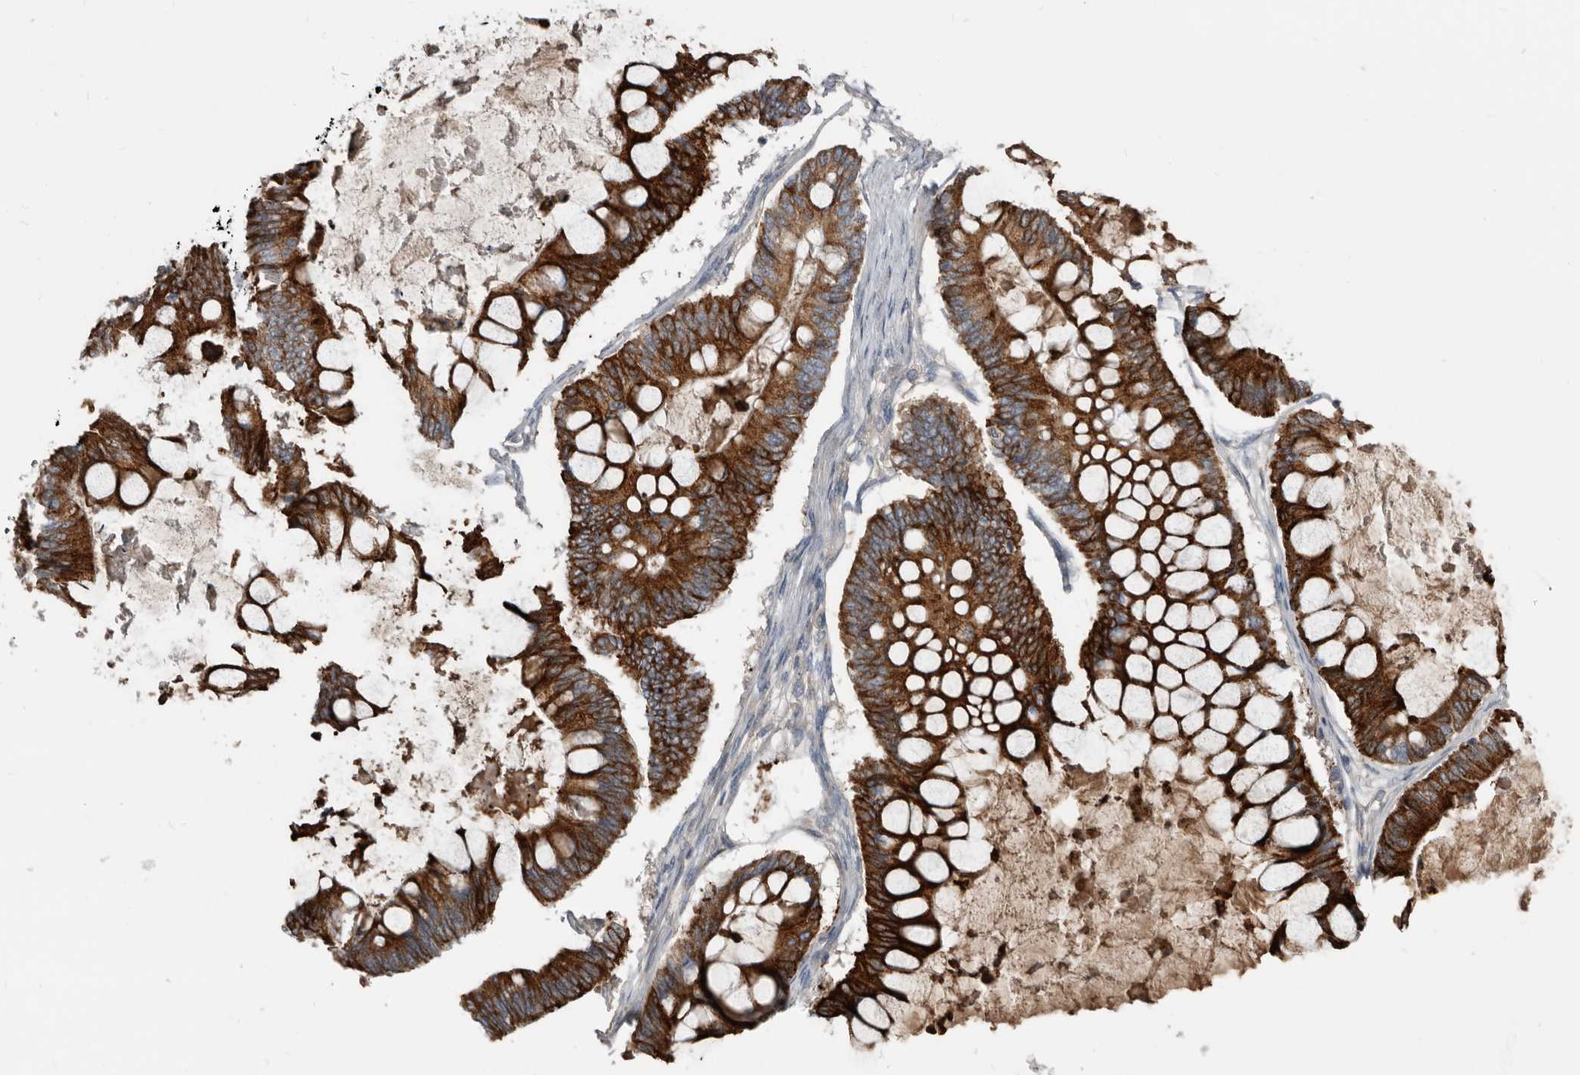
{"staining": {"intensity": "strong", "quantity": ">75%", "location": "cytoplasmic/membranous"}, "tissue": "ovarian cancer", "cell_type": "Tumor cells", "image_type": "cancer", "snomed": [{"axis": "morphology", "description": "Cystadenocarcinoma, mucinous, NOS"}, {"axis": "topography", "description": "Ovary"}], "caption": "Ovarian cancer (mucinous cystadenocarcinoma) stained with IHC displays strong cytoplasmic/membranous positivity in about >75% of tumor cells.", "gene": "ZNF114", "patient": {"sex": "female", "age": 61}}